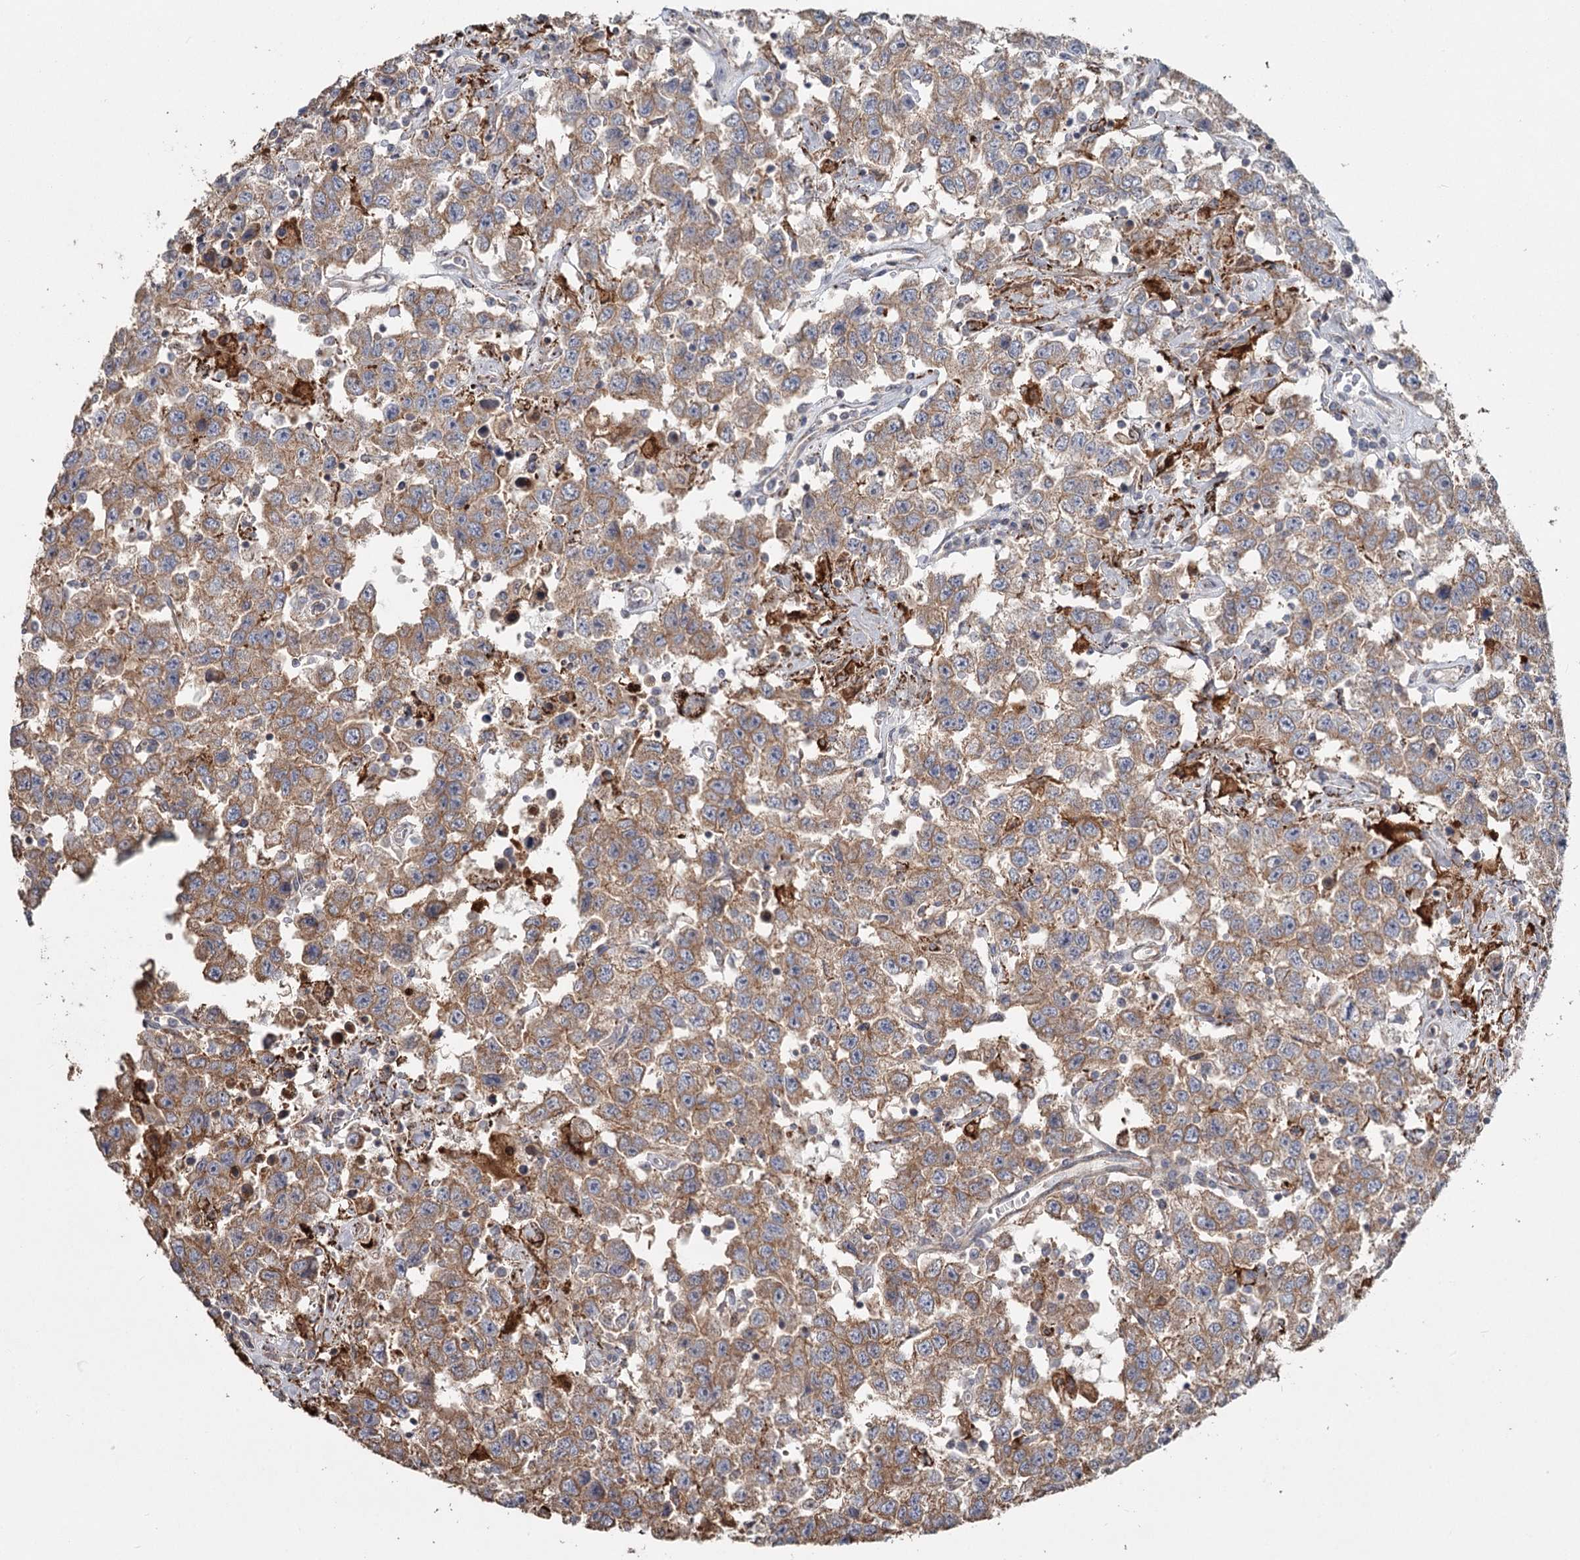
{"staining": {"intensity": "moderate", "quantity": ">75%", "location": "cytoplasmic/membranous"}, "tissue": "testis cancer", "cell_type": "Tumor cells", "image_type": "cancer", "snomed": [{"axis": "morphology", "description": "Seminoma, NOS"}, {"axis": "topography", "description": "Testis"}], "caption": "Moderate cytoplasmic/membranous positivity for a protein is appreciated in about >75% of tumor cells of testis cancer (seminoma) using IHC.", "gene": "DHRS9", "patient": {"sex": "male", "age": 41}}